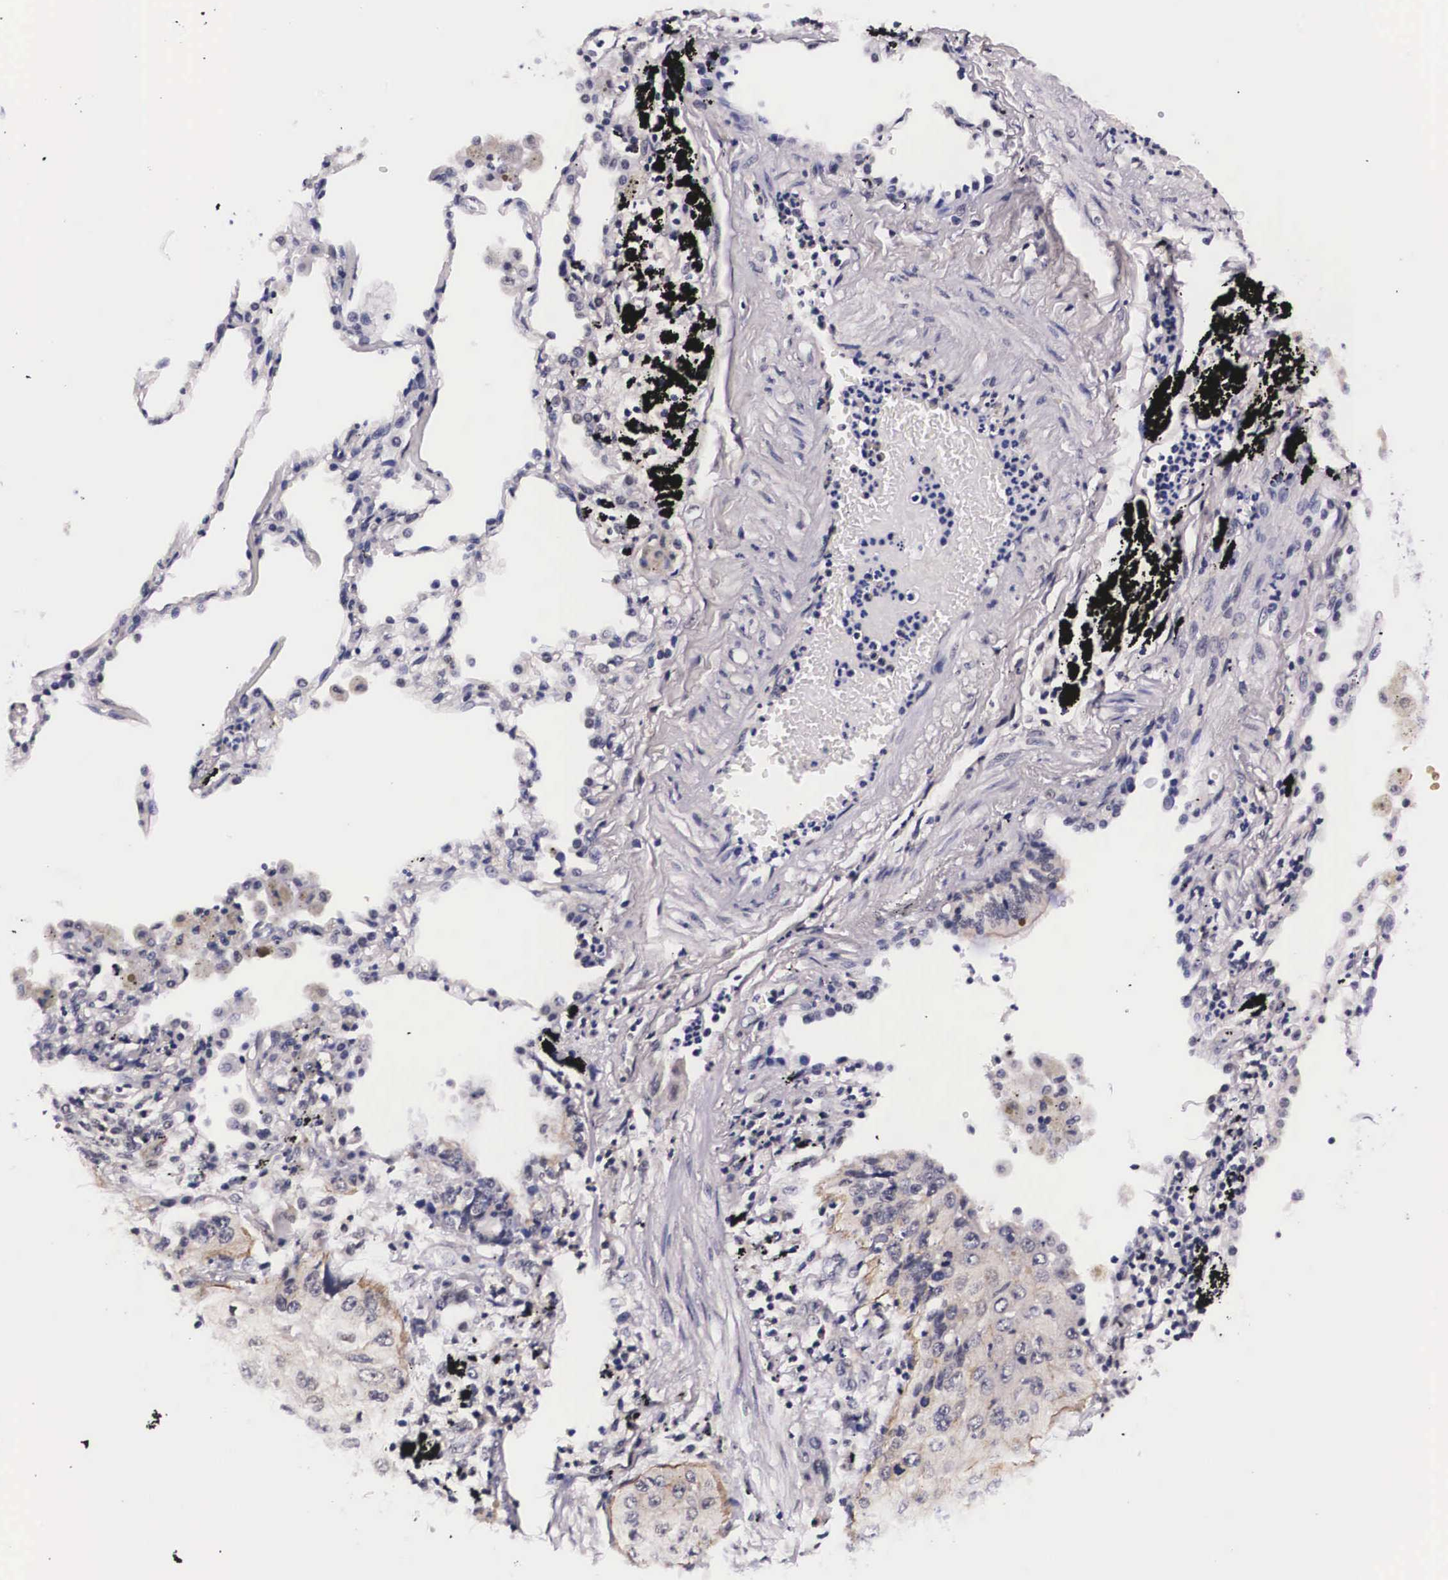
{"staining": {"intensity": "weak", "quantity": "25%-75%", "location": "cytoplasmic/membranous"}, "tissue": "lung cancer", "cell_type": "Tumor cells", "image_type": "cancer", "snomed": [{"axis": "morphology", "description": "Squamous cell carcinoma, NOS"}, {"axis": "topography", "description": "Lung"}], "caption": "The histopathology image shows staining of lung cancer (squamous cell carcinoma), revealing weak cytoplasmic/membranous protein expression (brown color) within tumor cells. (IHC, brightfield microscopy, high magnification).", "gene": "PHETA2", "patient": {"sex": "male", "age": 71}}